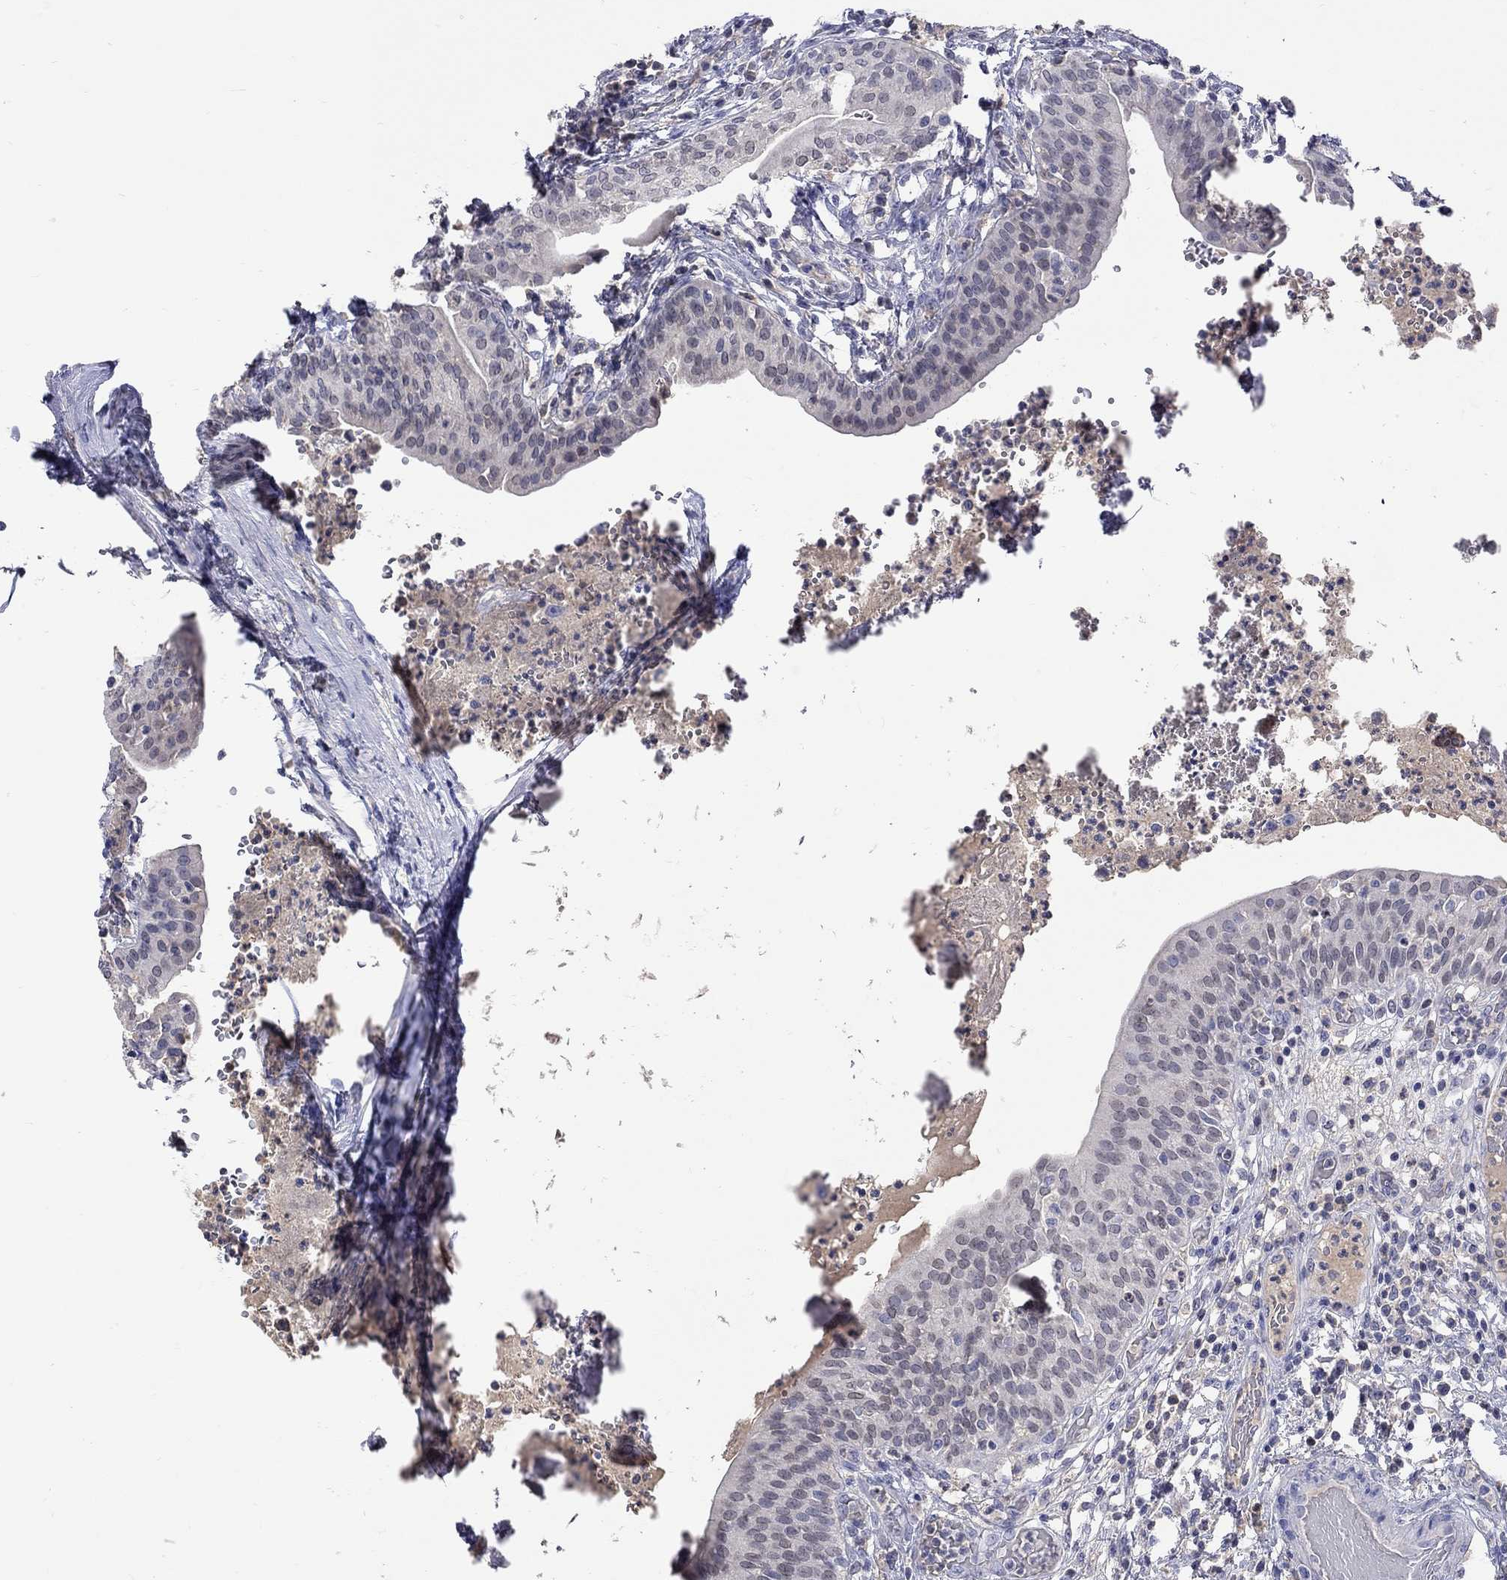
{"staining": {"intensity": "negative", "quantity": "none", "location": "none"}, "tissue": "urinary bladder", "cell_type": "Urothelial cells", "image_type": "normal", "snomed": [{"axis": "morphology", "description": "Normal tissue, NOS"}, {"axis": "topography", "description": "Urinary bladder"}], "caption": "A micrograph of urinary bladder stained for a protein displays no brown staining in urothelial cells. Nuclei are stained in blue.", "gene": "LRFN4", "patient": {"sex": "male", "age": 66}}